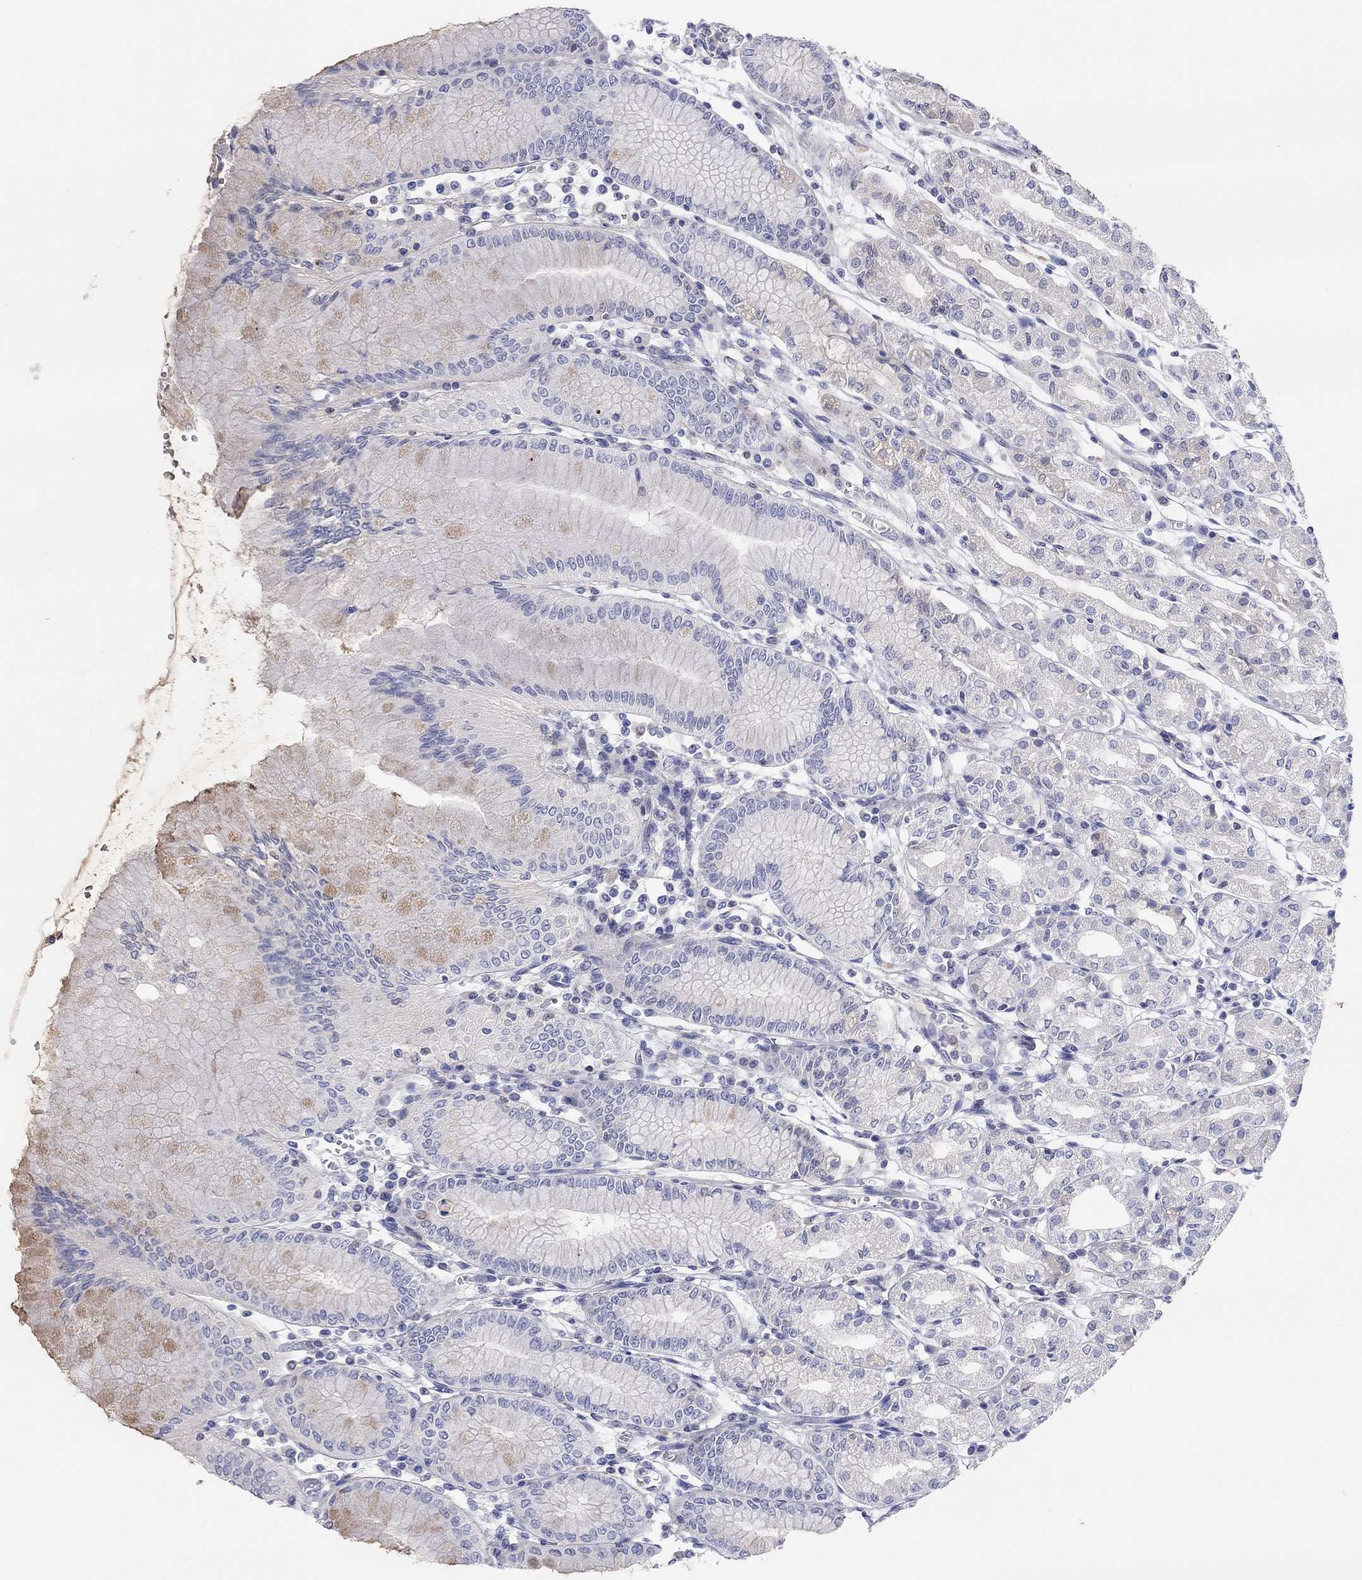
{"staining": {"intensity": "weak", "quantity": "25%-75%", "location": "cytoplasmic/membranous"}, "tissue": "stomach", "cell_type": "Glandular cells", "image_type": "normal", "snomed": [{"axis": "morphology", "description": "Normal tissue, NOS"}, {"axis": "topography", "description": "Skeletal muscle"}, {"axis": "topography", "description": "Stomach"}], "caption": "This histopathology image shows benign stomach stained with immunohistochemistry (IHC) to label a protein in brown. The cytoplasmic/membranous of glandular cells show weak positivity for the protein. Nuclei are counter-stained blue.", "gene": "ST7L", "patient": {"sex": "female", "age": 57}}